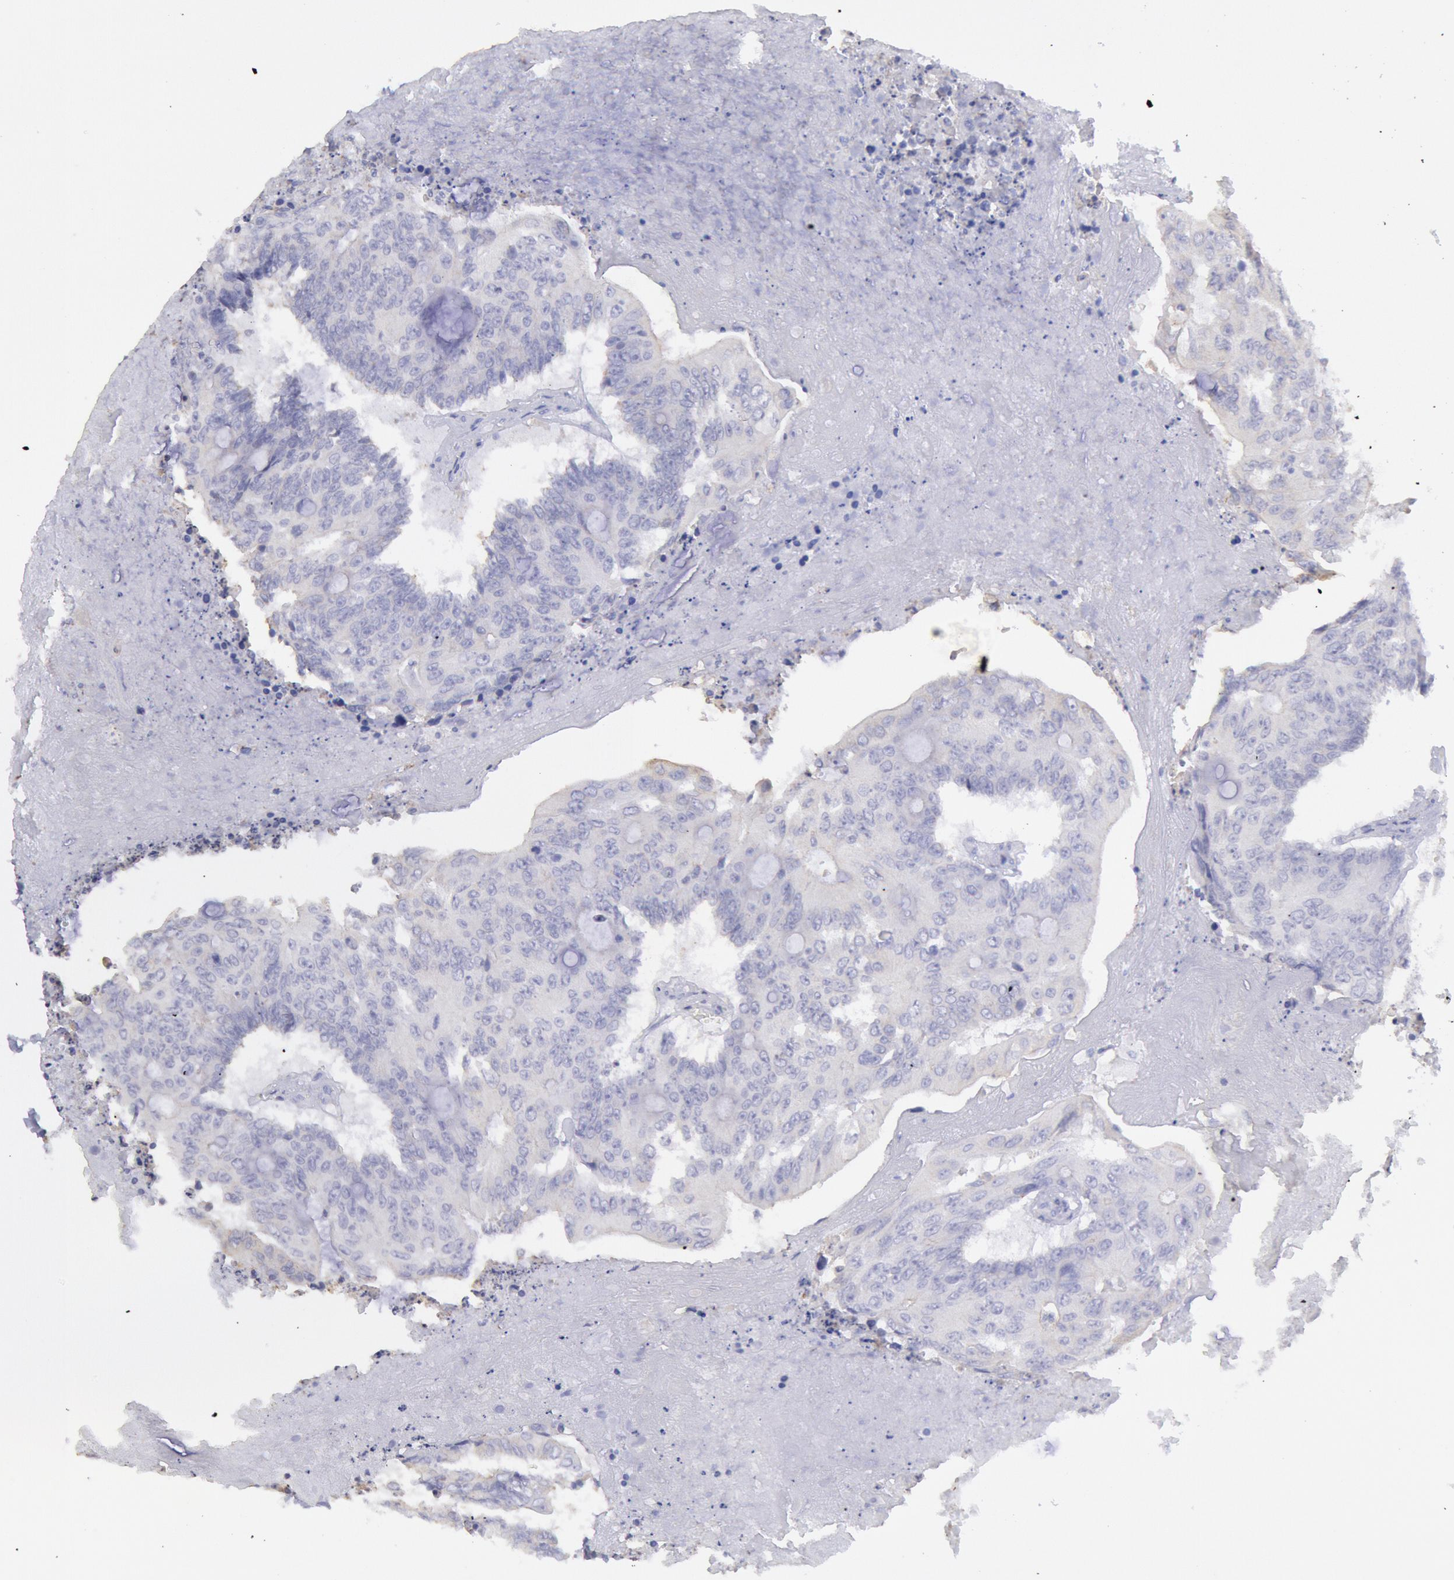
{"staining": {"intensity": "negative", "quantity": "none", "location": "none"}, "tissue": "colorectal cancer", "cell_type": "Tumor cells", "image_type": "cancer", "snomed": [{"axis": "morphology", "description": "Adenocarcinoma, NOS"}, {"axis": "topography", "description": "Colon"}], "caption": "Immunohistochemical staining of colorectal cancer shows no significant expression in tumor cells. The staining is performed using DAB brown chromogen with nuclei counter-stained in using hematoxylin.", "gene": "MYH7", "patient": {"sex": "male", "age": 65}}